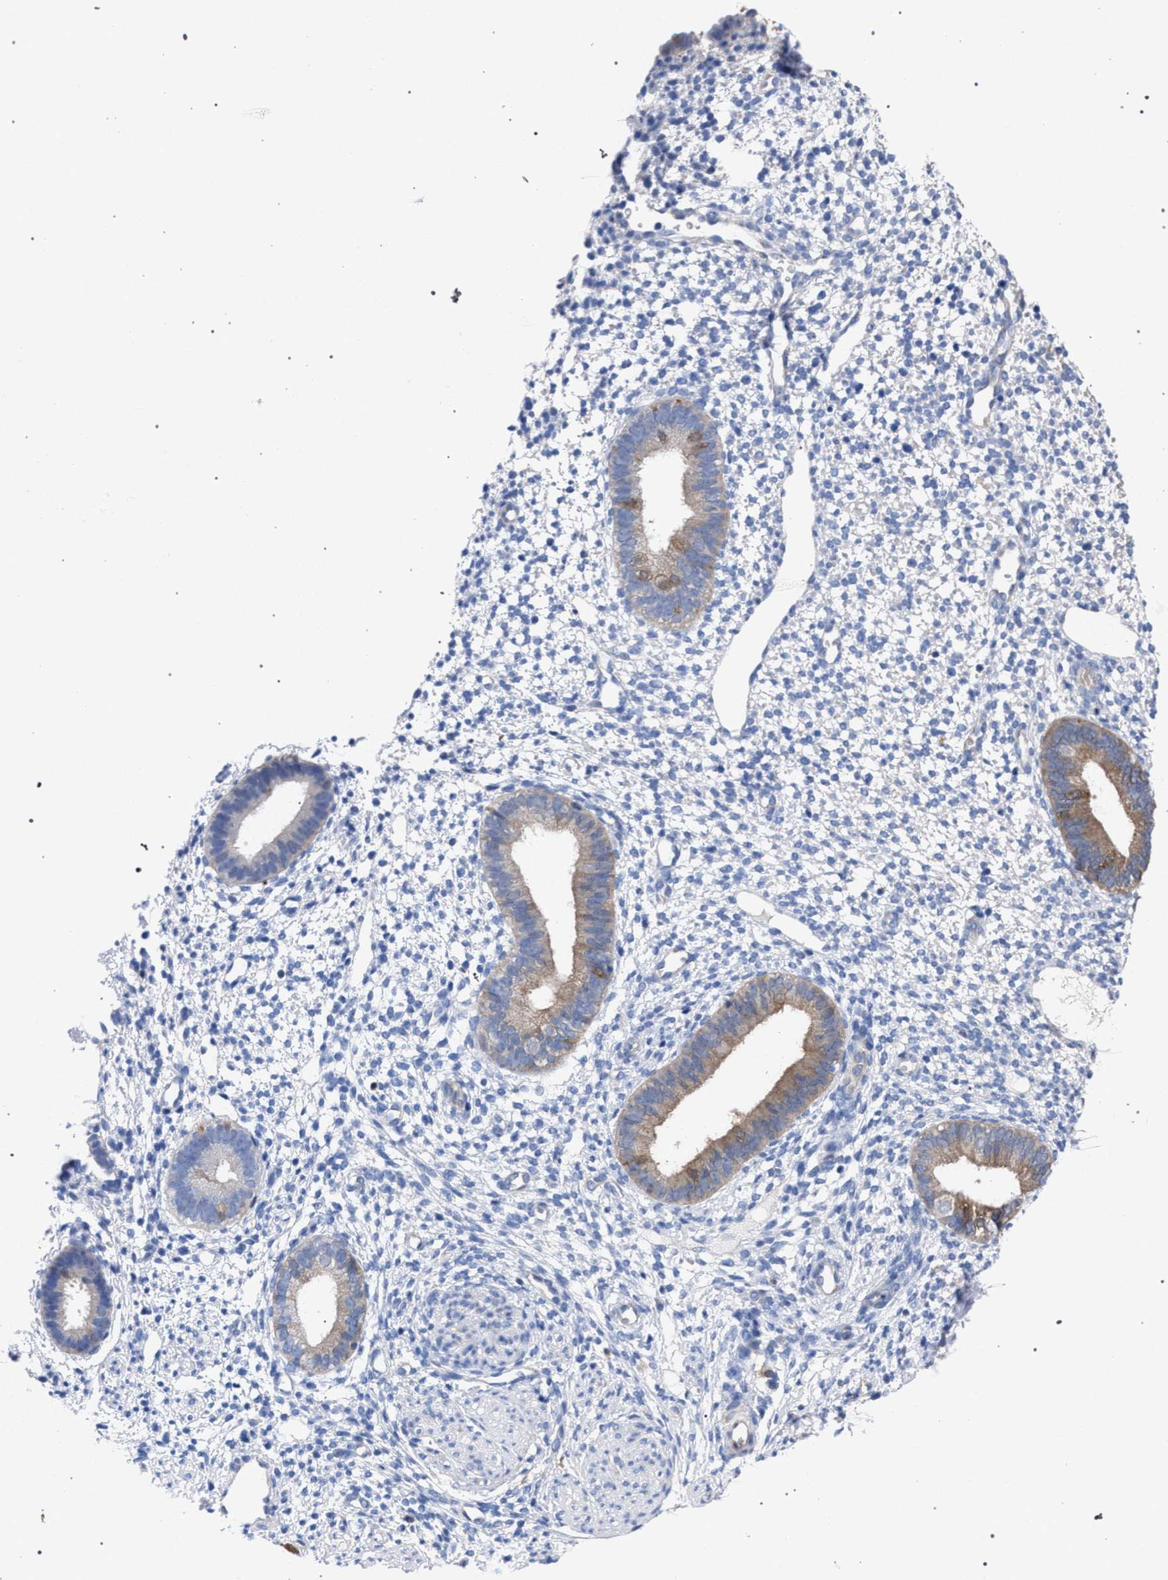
{"staining": {"intensity": "negative", "quantity": "none", "location": "none"}, "tissue": "endometrium", "cell_type": "Cells in endometrial stroma", "image_type": "normal", "snomed": [{"axis": "morphology", "description": "Normal tissue, NOS"}, {"axis": "topography", "description": "Endometrium"}], "caption": "IHC histopathology image of normal human endometrium stained for a protein (brown), which reveals no positivity in cells in endometrial stroma.", "gene": "GMPR", "patient": {"sex": "female", "age": 46}}